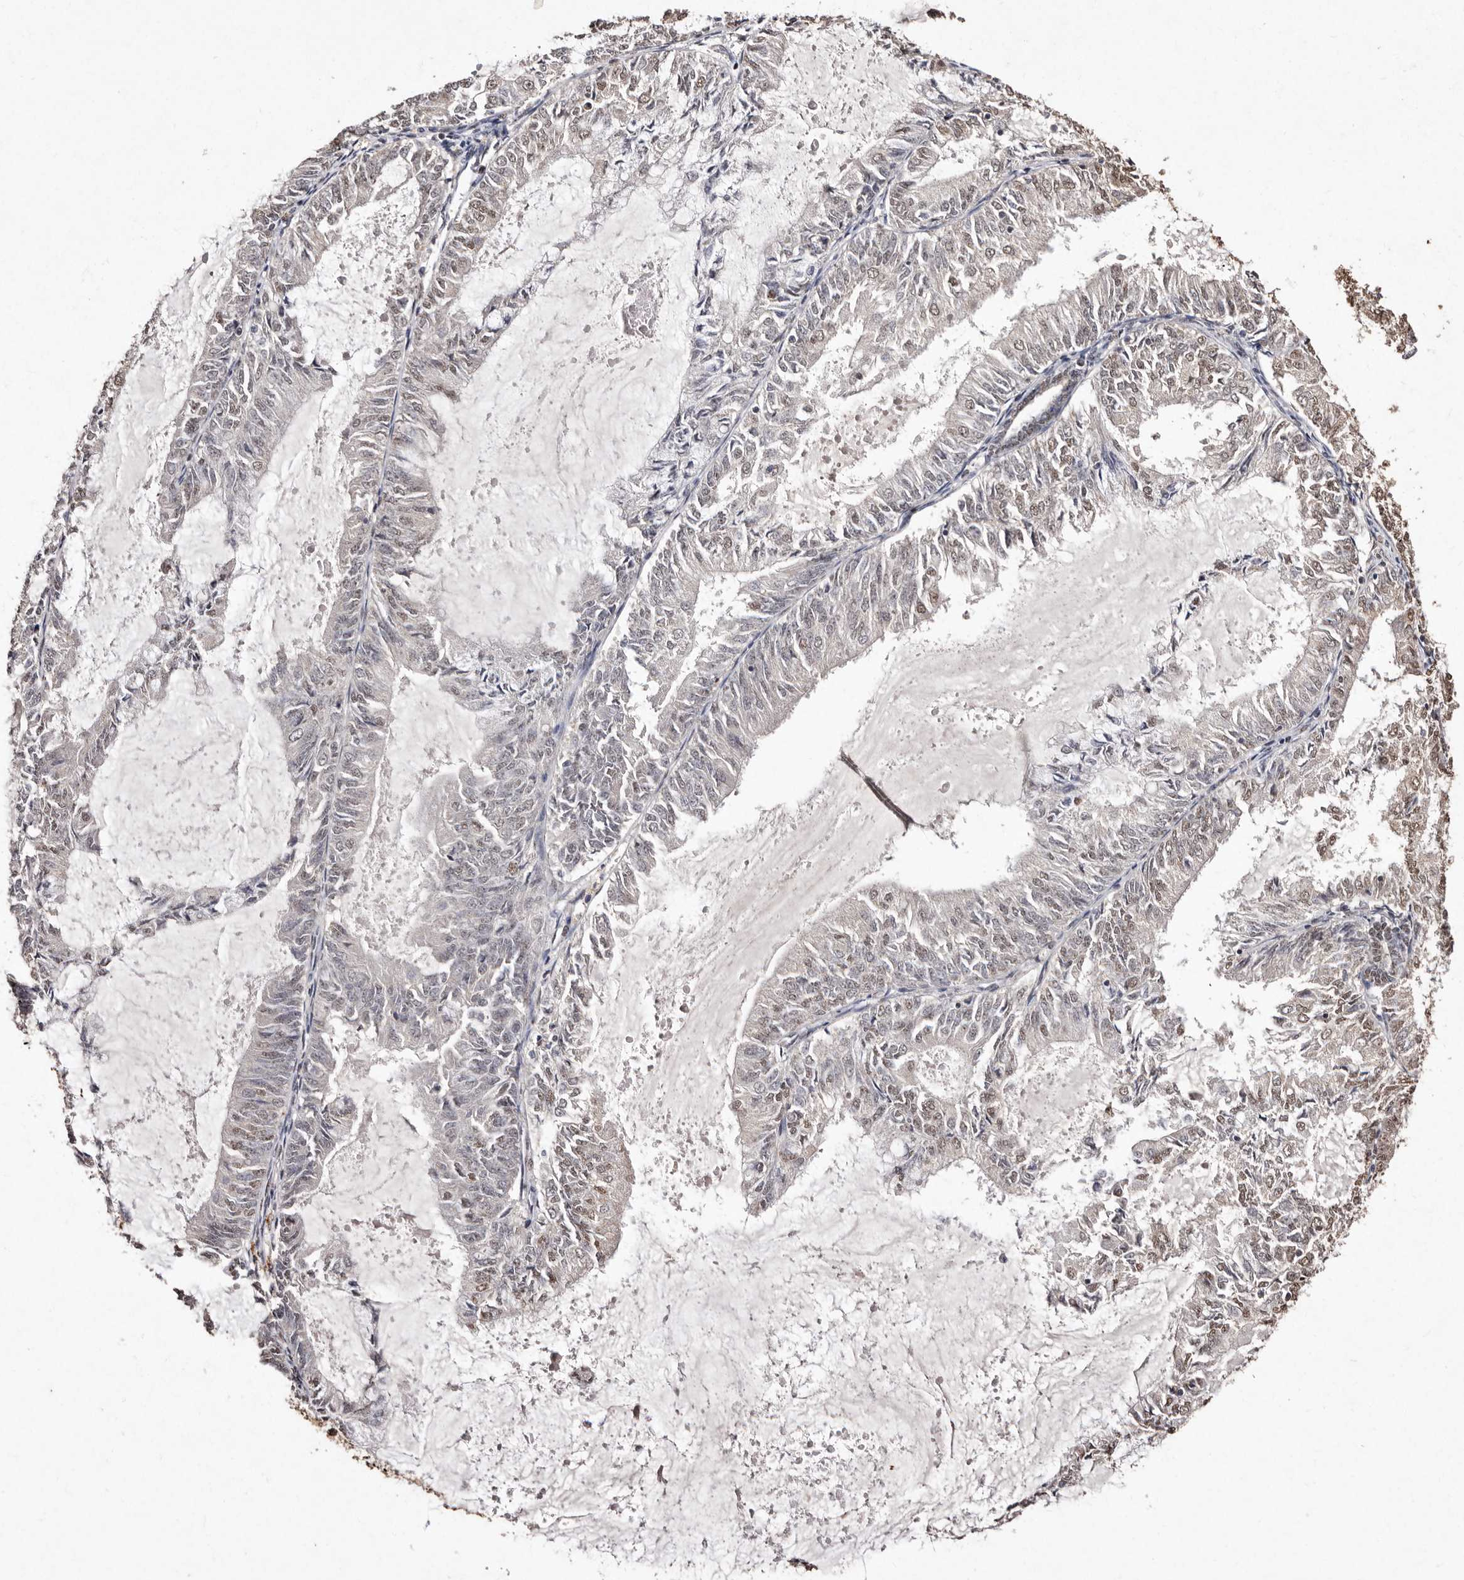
{"staining": {"intensity": "moderate", "quantity": "<25%", "location": "nuclear"}, "tissue": "endometrial cancer", "cell_type": "Tumor cells", "image_type": "cancer", "snomed": [{"axis": "morphology", "description": "Adenocarcinoma, NOS"}, {"axis": "topography", "description": "Endometrium"}], "caption": "Endometrial adenocarcinoma stained with a protein marker demonstrates moderate staining in tumor cells.", "gene": "ERBB4", "patient": {"sex": "female", "age": 57}}